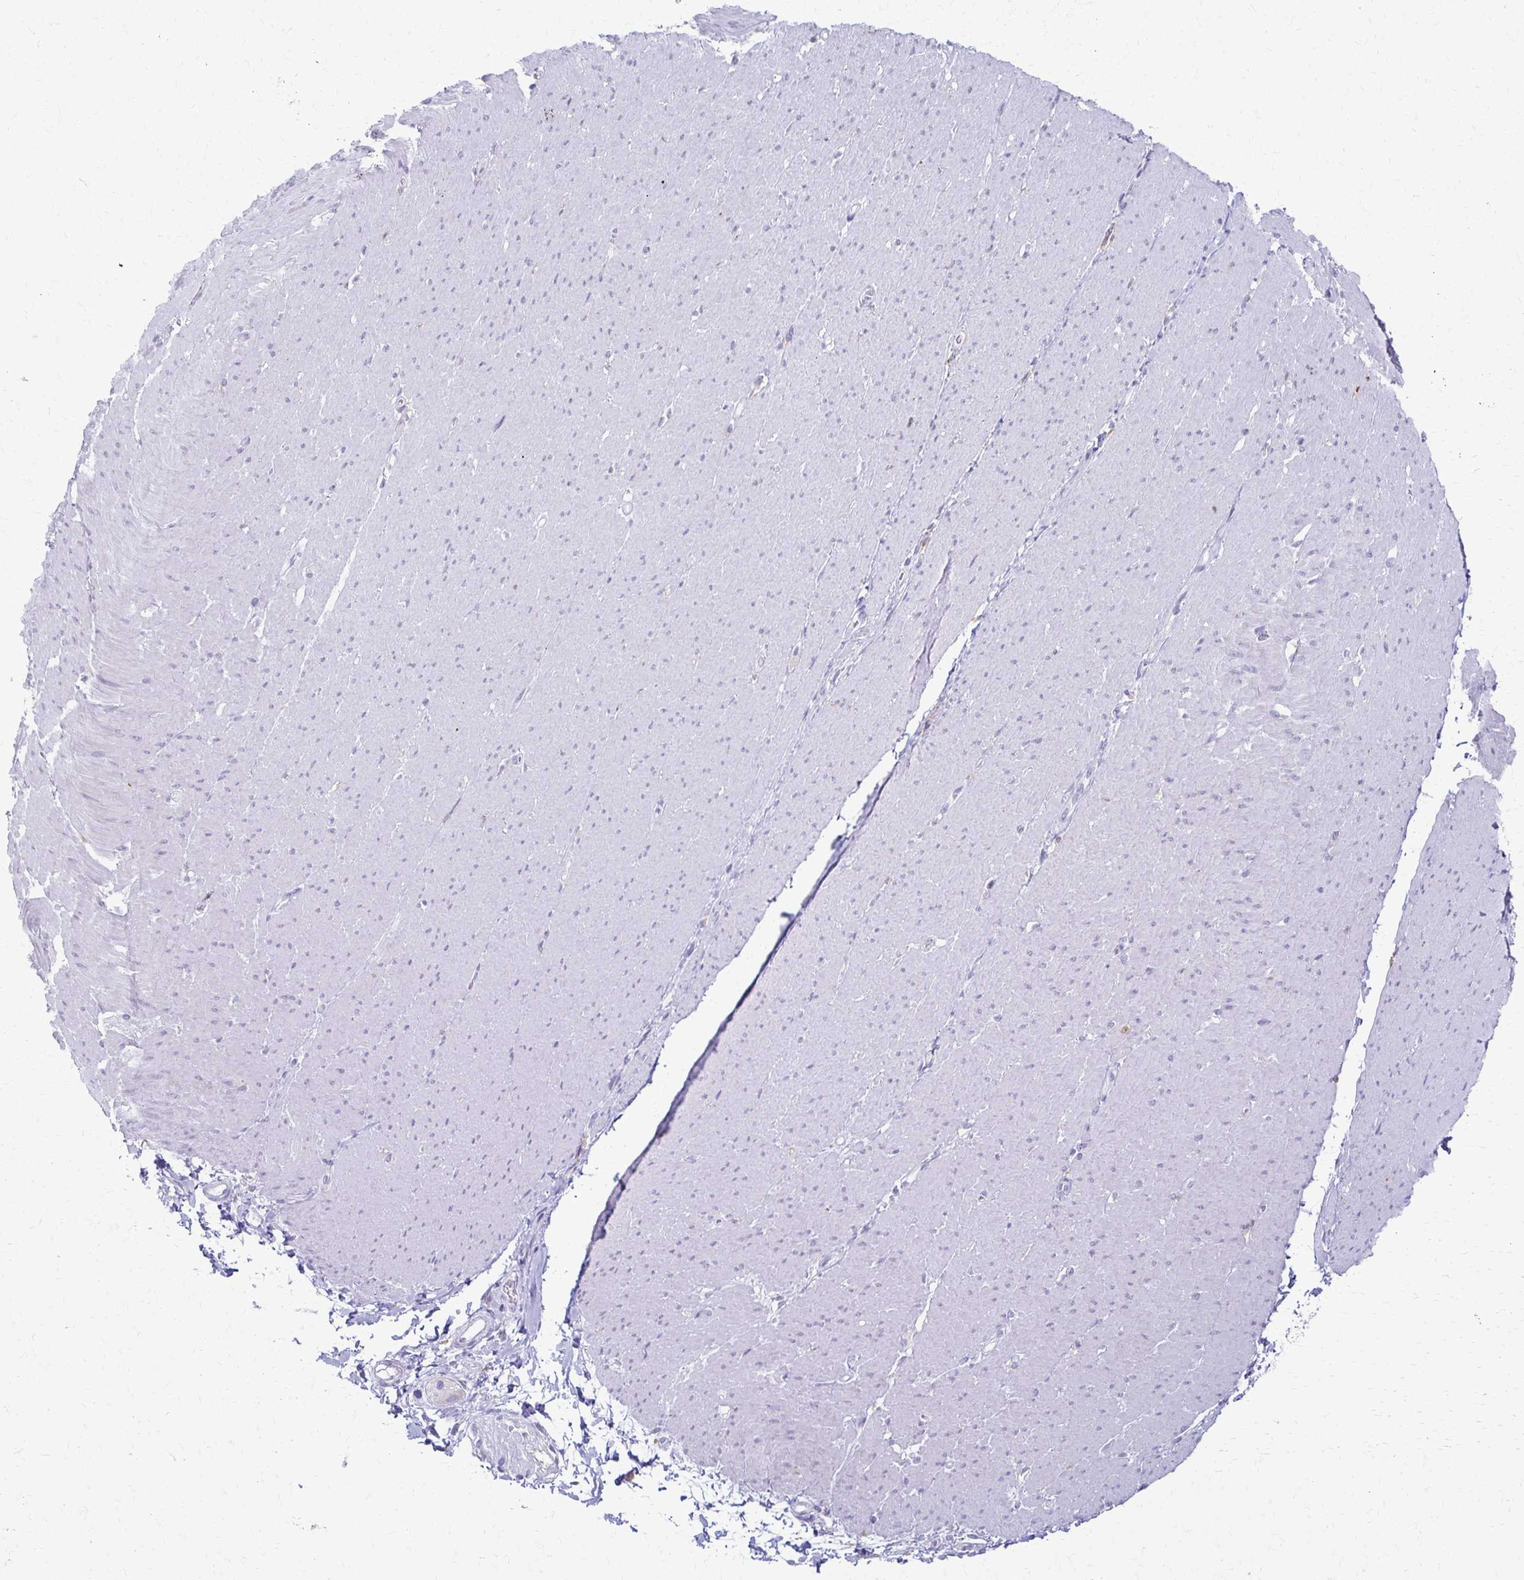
{"staining": {"intensity": "negative", "quantity": "none", "location": "none"}, "tissue": "smooth muscle", "cell_type": "Smooth muscle cells", "image_type": "normal", "snomed": [{"axis": "morphology", "description": "Normal tissue, NOS"}, {"axis": "topography", "description": "Smooth muscle"}, {"axis": "topography", "description": "Rectum"}], "caption": "Immunohistochemistry (IHC) histopathology image of benign smooth muscle stained for a protein (brown), which demonstrates no positivity in smooth muscle cells.", "gene": "FCGR2A", "patient": {"sex": "male", "age": 53}}